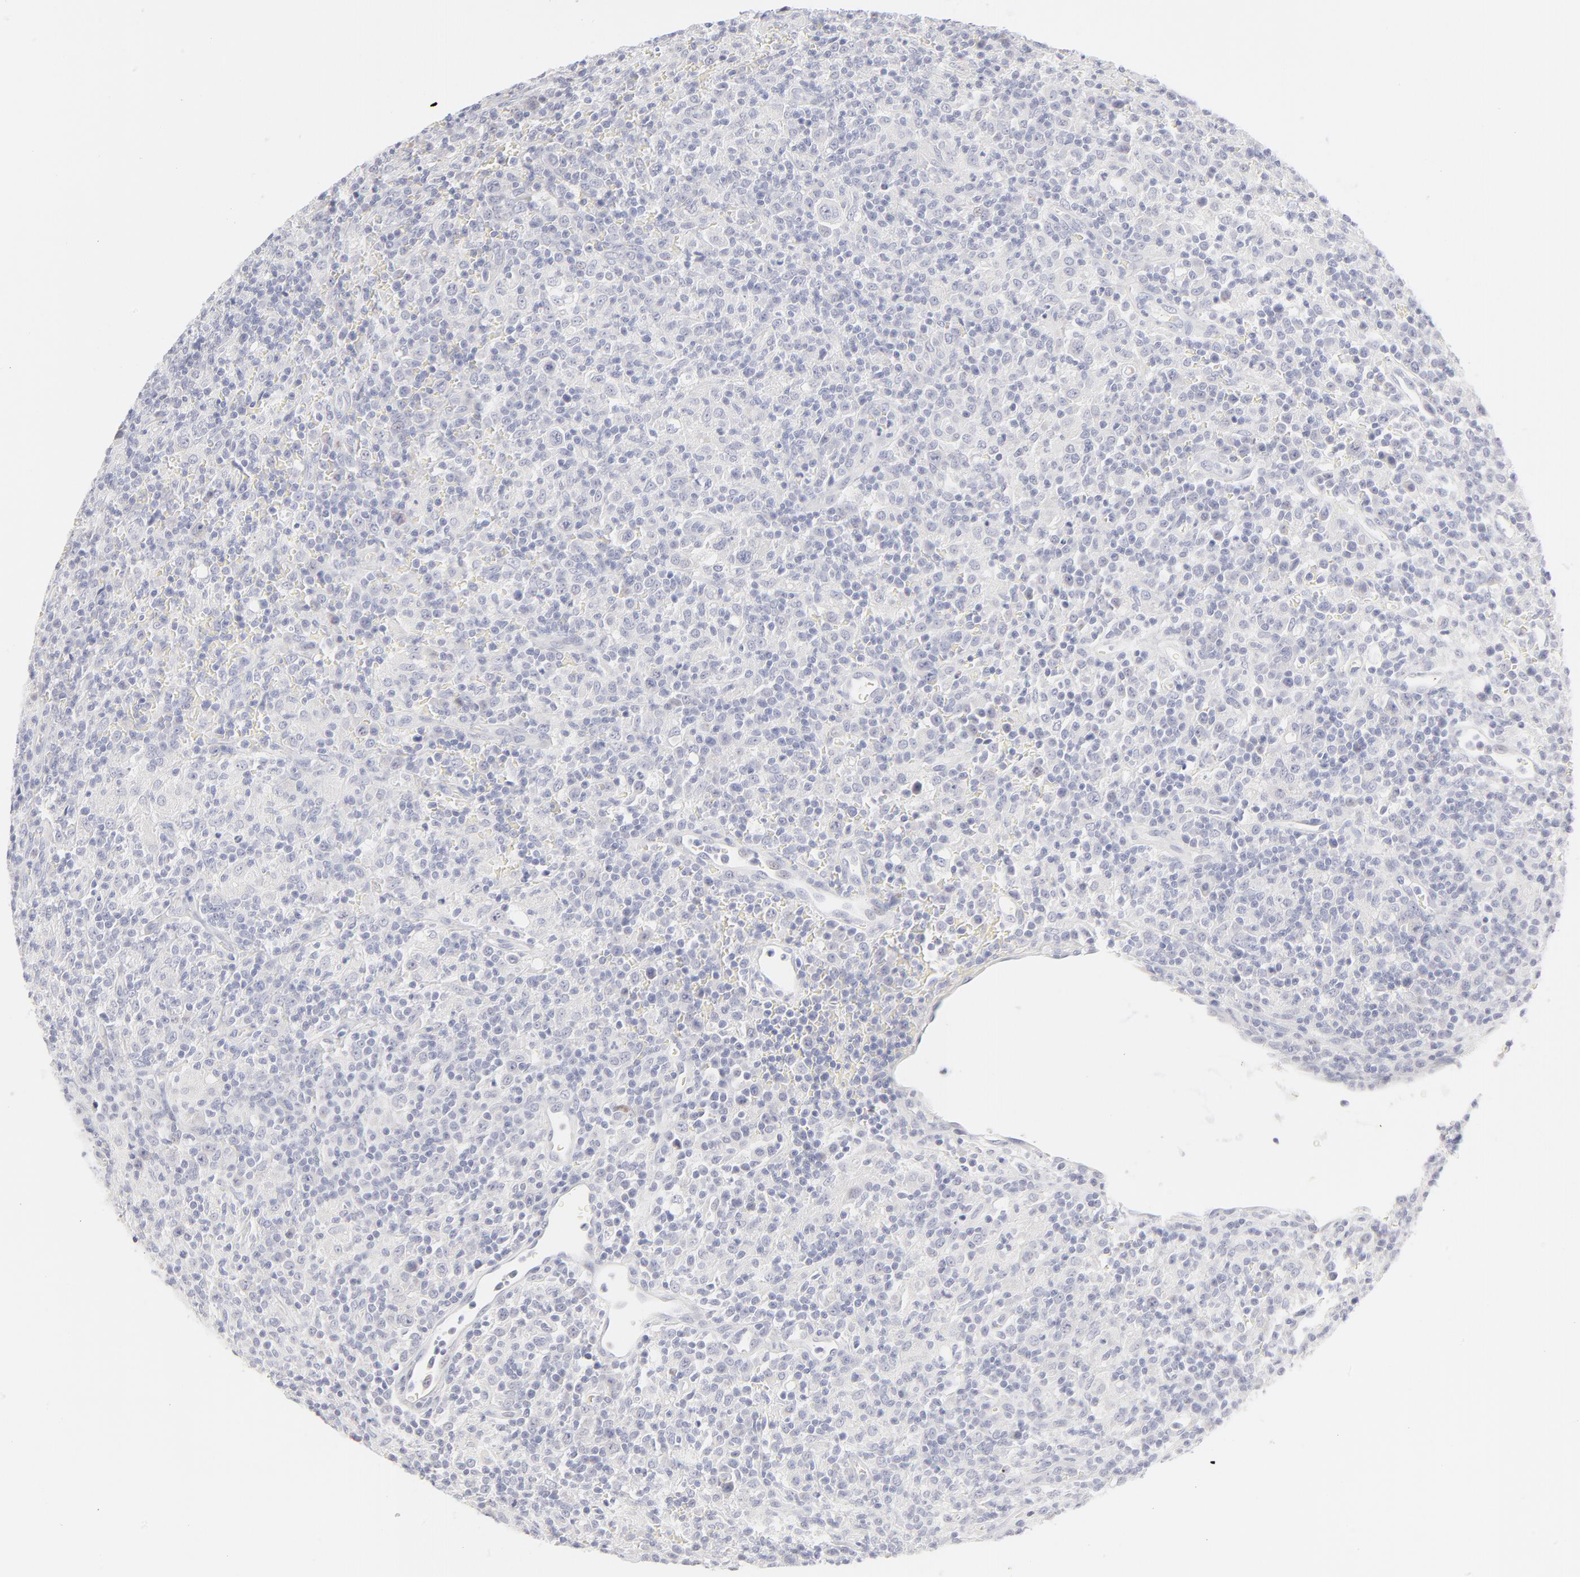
{"staining": {"intensity": "negative", "quantity": "none", "location": "none"}, "tissue": "lymphoma", "cell_type": "Tumor cells", "image_type": "cancer", "snomed": [{"axis": "morphology", "description": "Hodgkin's disease, NOS"}, {"axis": "topography", "description": "Lymph node"}], "caption": "The image displays no significant expression in tumor cells of Hodgkin's disease.", "gene": "NPNT", "patient": {"sex": "male", "age": 65}}